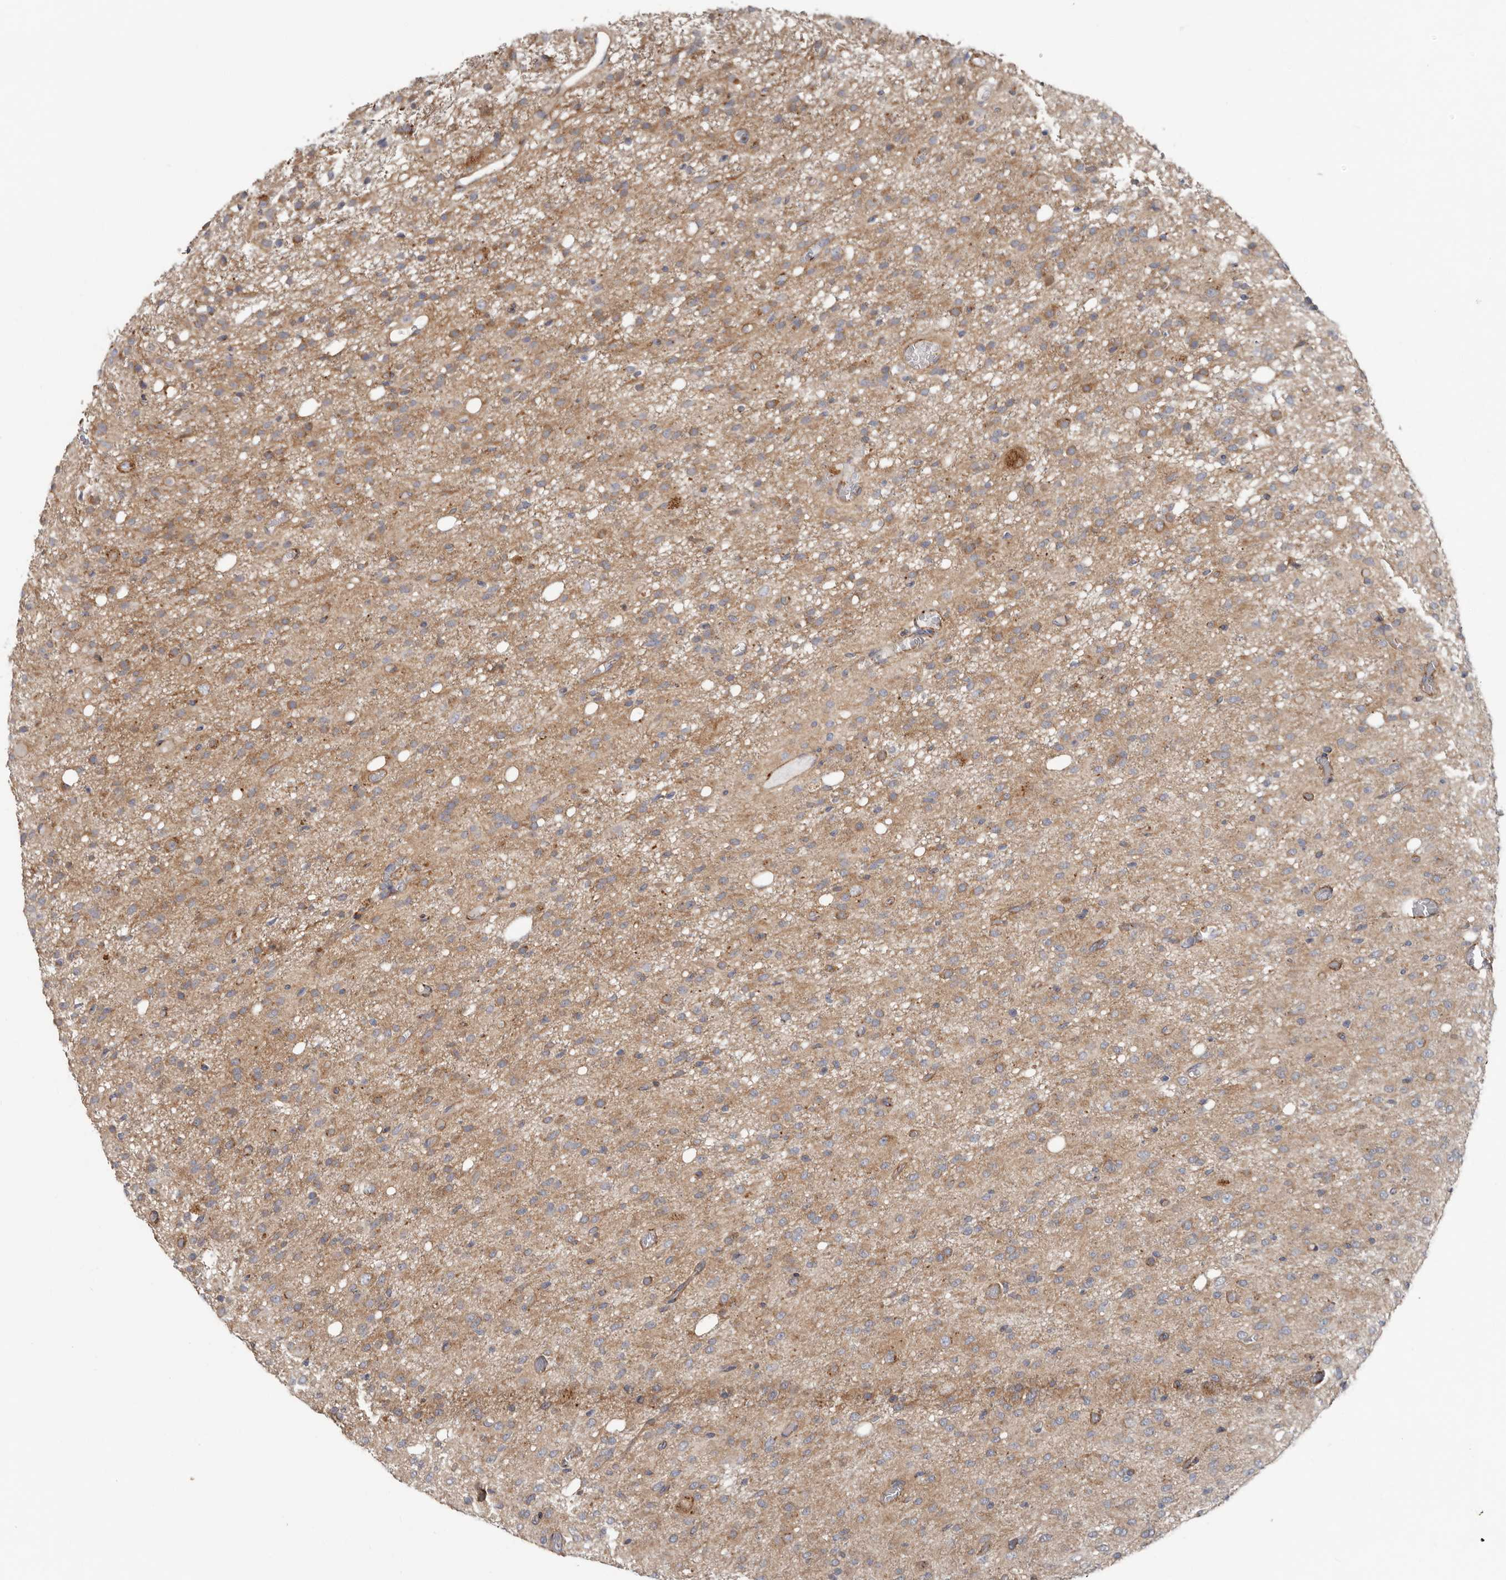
{"staining": {"intensity": "moderate", "quantity": ">75%", "location": "cytoplasmic/membranous"}, "tissue": "glioma", "cell_type": "Tumor cells", "image_type": "cancer", "snomed": [{"axis": "morphology", "description": "Glioma, malignant, High grade"}, {"axis": "topography", "description": "Brain"}], "caption": "Tumor cells demonstrate medium levels of moderate cytoplasmic/membranous expression in approximately >75% of cells in glioma.", "gene": "LUZP1", "patient": {"sex": "female", "age": 59}}